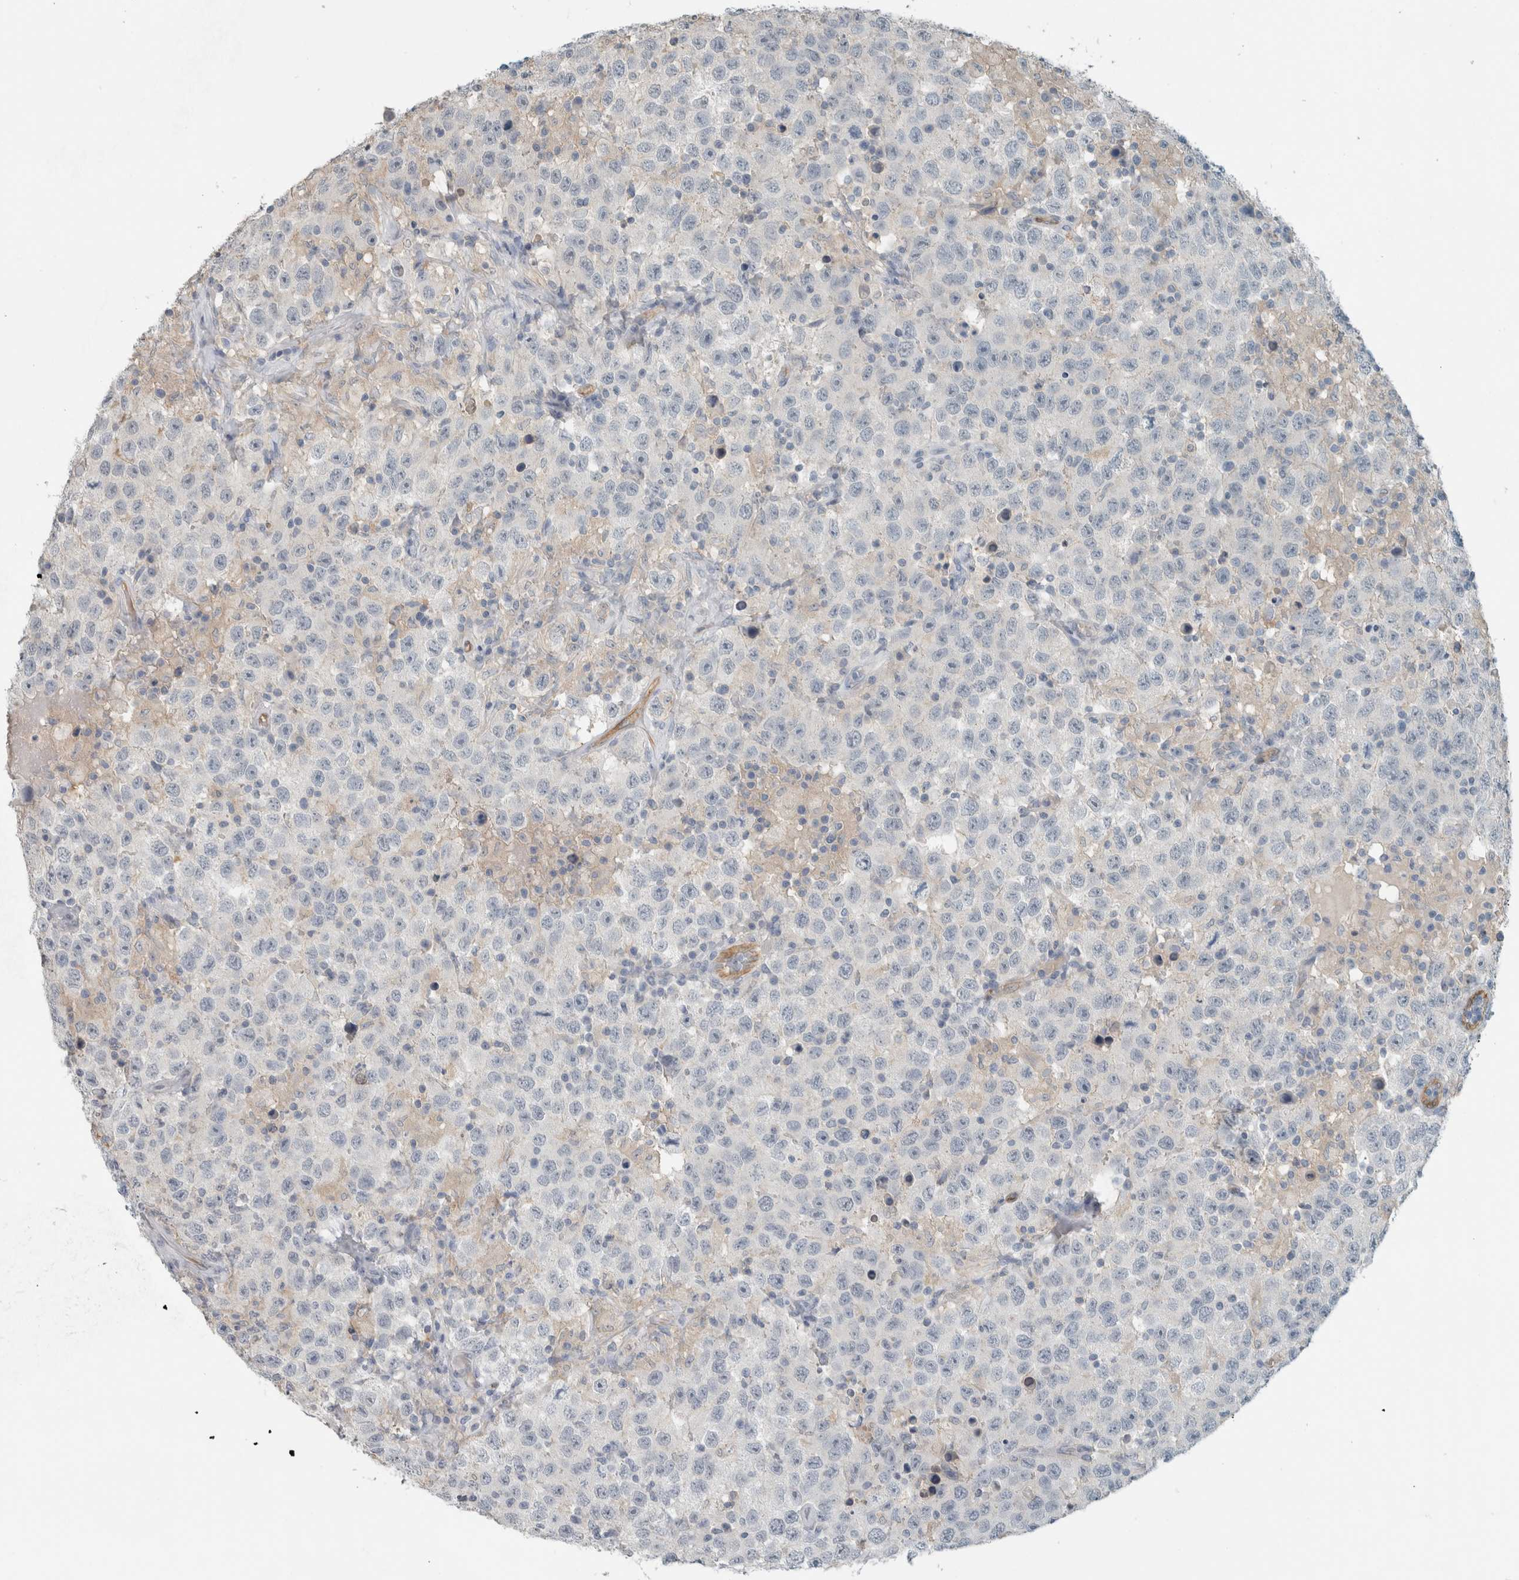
{"staining": {"intensity": "negative", "quantity": "none", "location": "none"}, "tissue": "testis cancer", "cell_type": "Tumor cells", "image_type": "cancer", "snomed": [{"axis": "morphology", "description": "Seminoma, NOS"}, {"axis": "topography", "description": "Testis"}], "caption": "Micrograph shows no protein staining in tumor cells of testis cancer (seminoma) tissue. (Brightfield microscopy of DAB immunohistochemistry at high magnification).", "gene": "SCIN", "patient": {"sex": "male", "age": 41}}